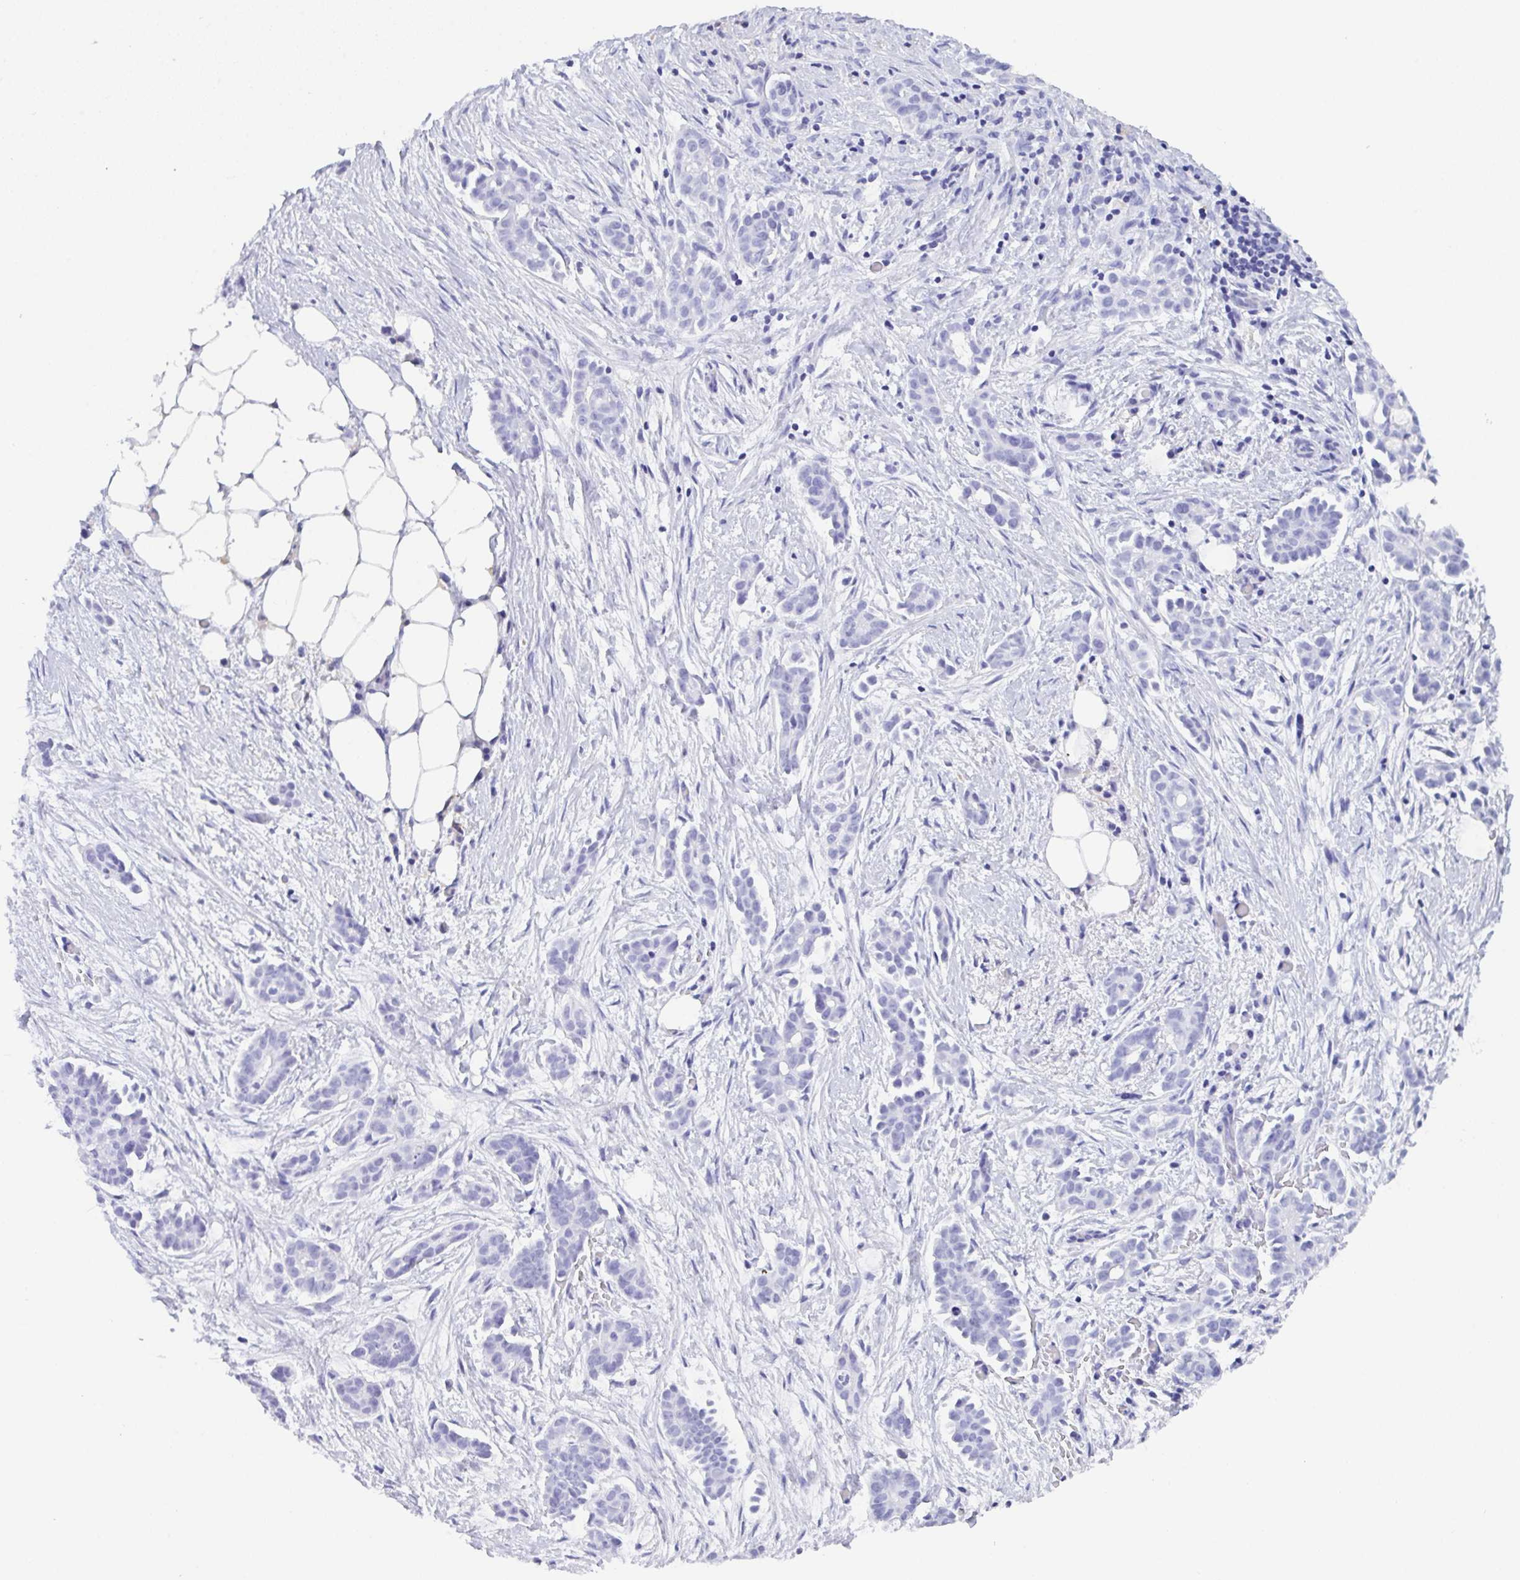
{"staining": {"intensity": "negative", "quantity": "none", "location": "none"}, "tissue": "ovarian cancer", "cell_type": "Tumor cells", "image_type": "cancer", "snomed": [{"axis": "morphology", "description": "Cystadenocarcinoma, serous, NOS"}, {"axis": "topography", "description": "Ovary"}], "caption": "Tumor cells show no significant expression in ovarian cancer.", "gene": "ZNF850", "patient": {"sex": "female", "age": 50}}